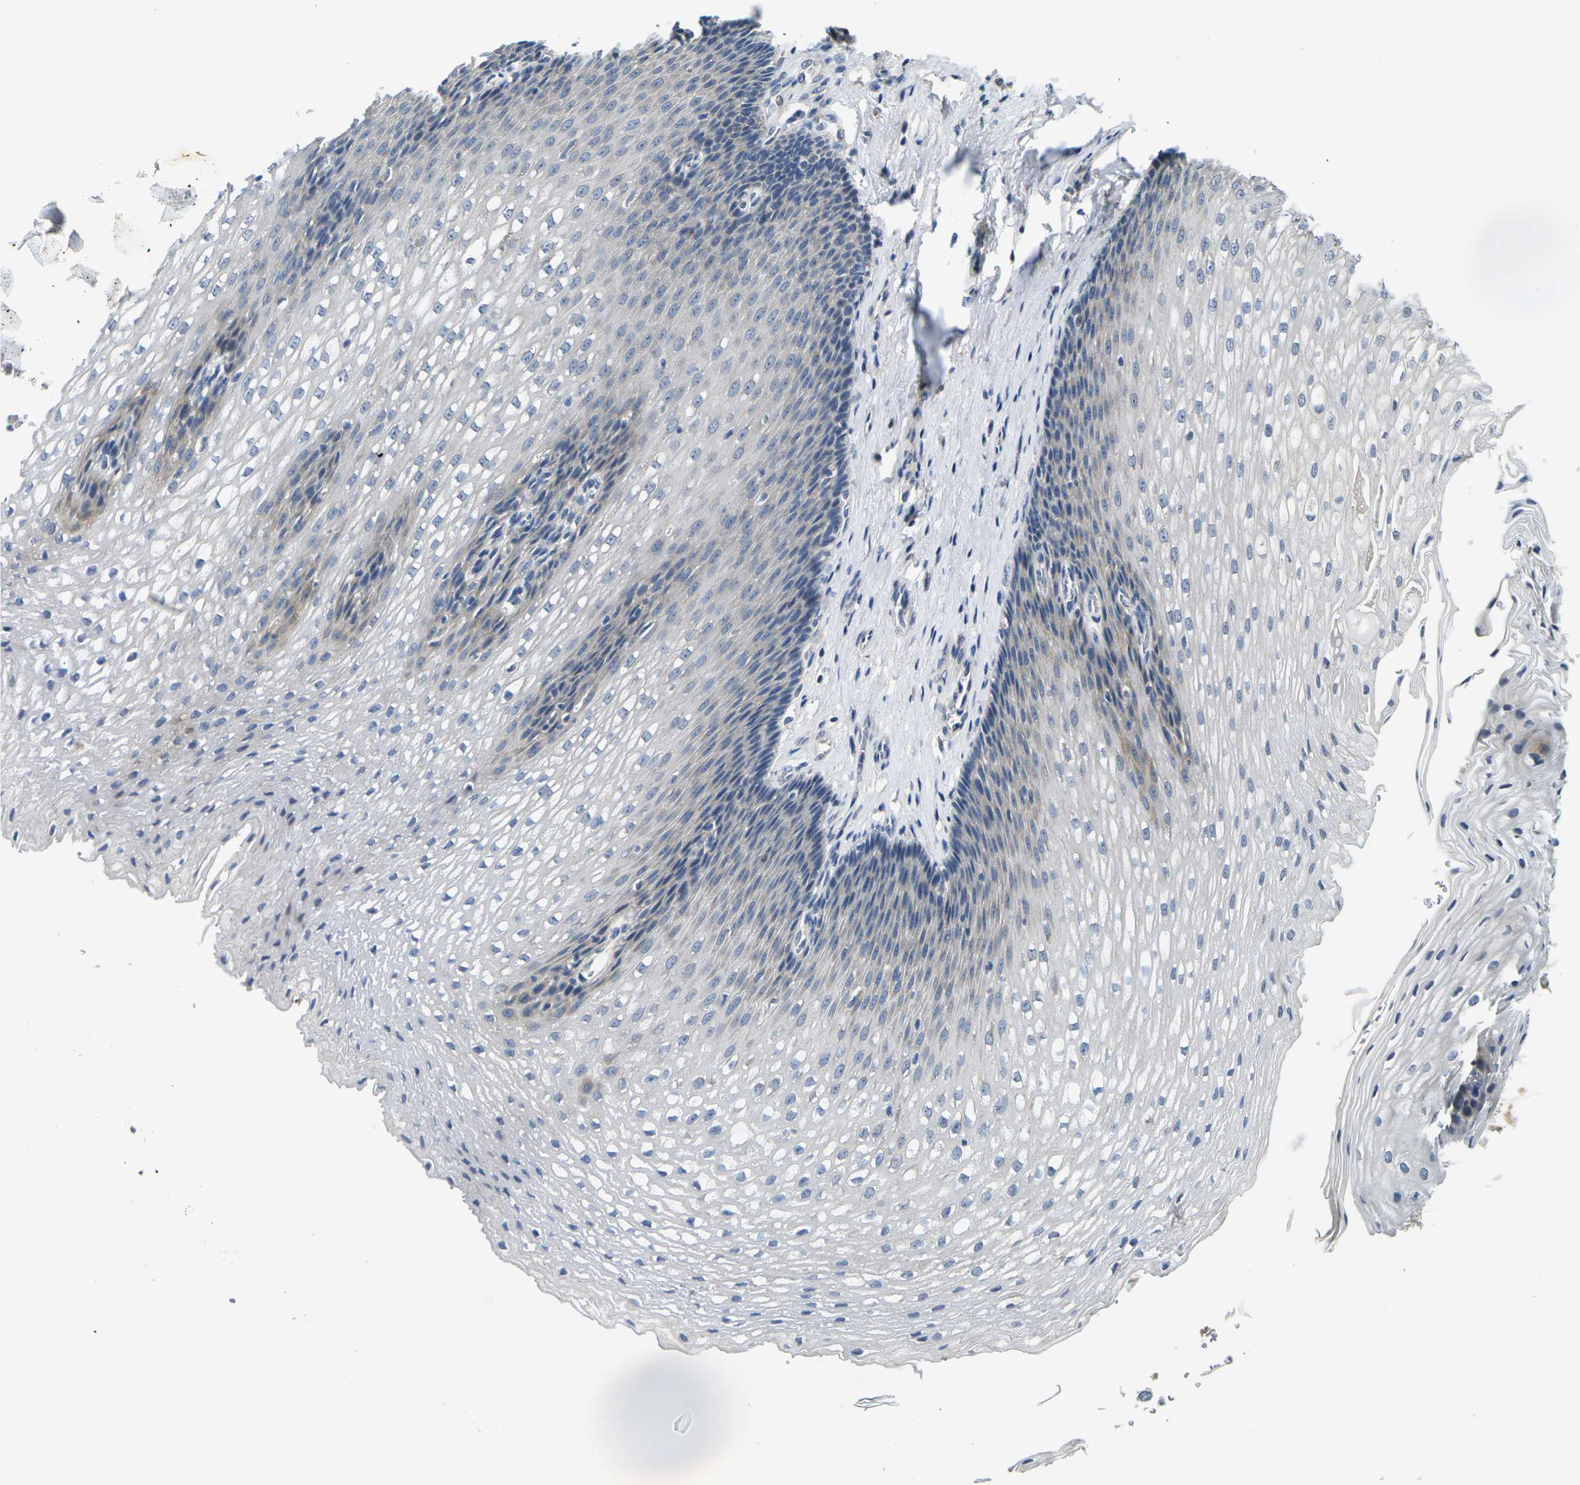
{"staining": {"intensity": "weak", "quantity": "<25%", "location": "cytoplasmic/membranous"}, "tissue": "esophagus", "cell_type": "Squamous epithelial cells", "image_type": "normal", "snomed": [{"axis": "morphology", "description": "Normal tissue, NOS"}, {"axis": "topography", "description": "Esophagus"}], "caption": "Human esophagus stained for a protein using immunohistochemistry shows no staining in squamous epithelial cells.", "gene": "SHISAL2B", "patient": {"sex": "male", "age": 48}}